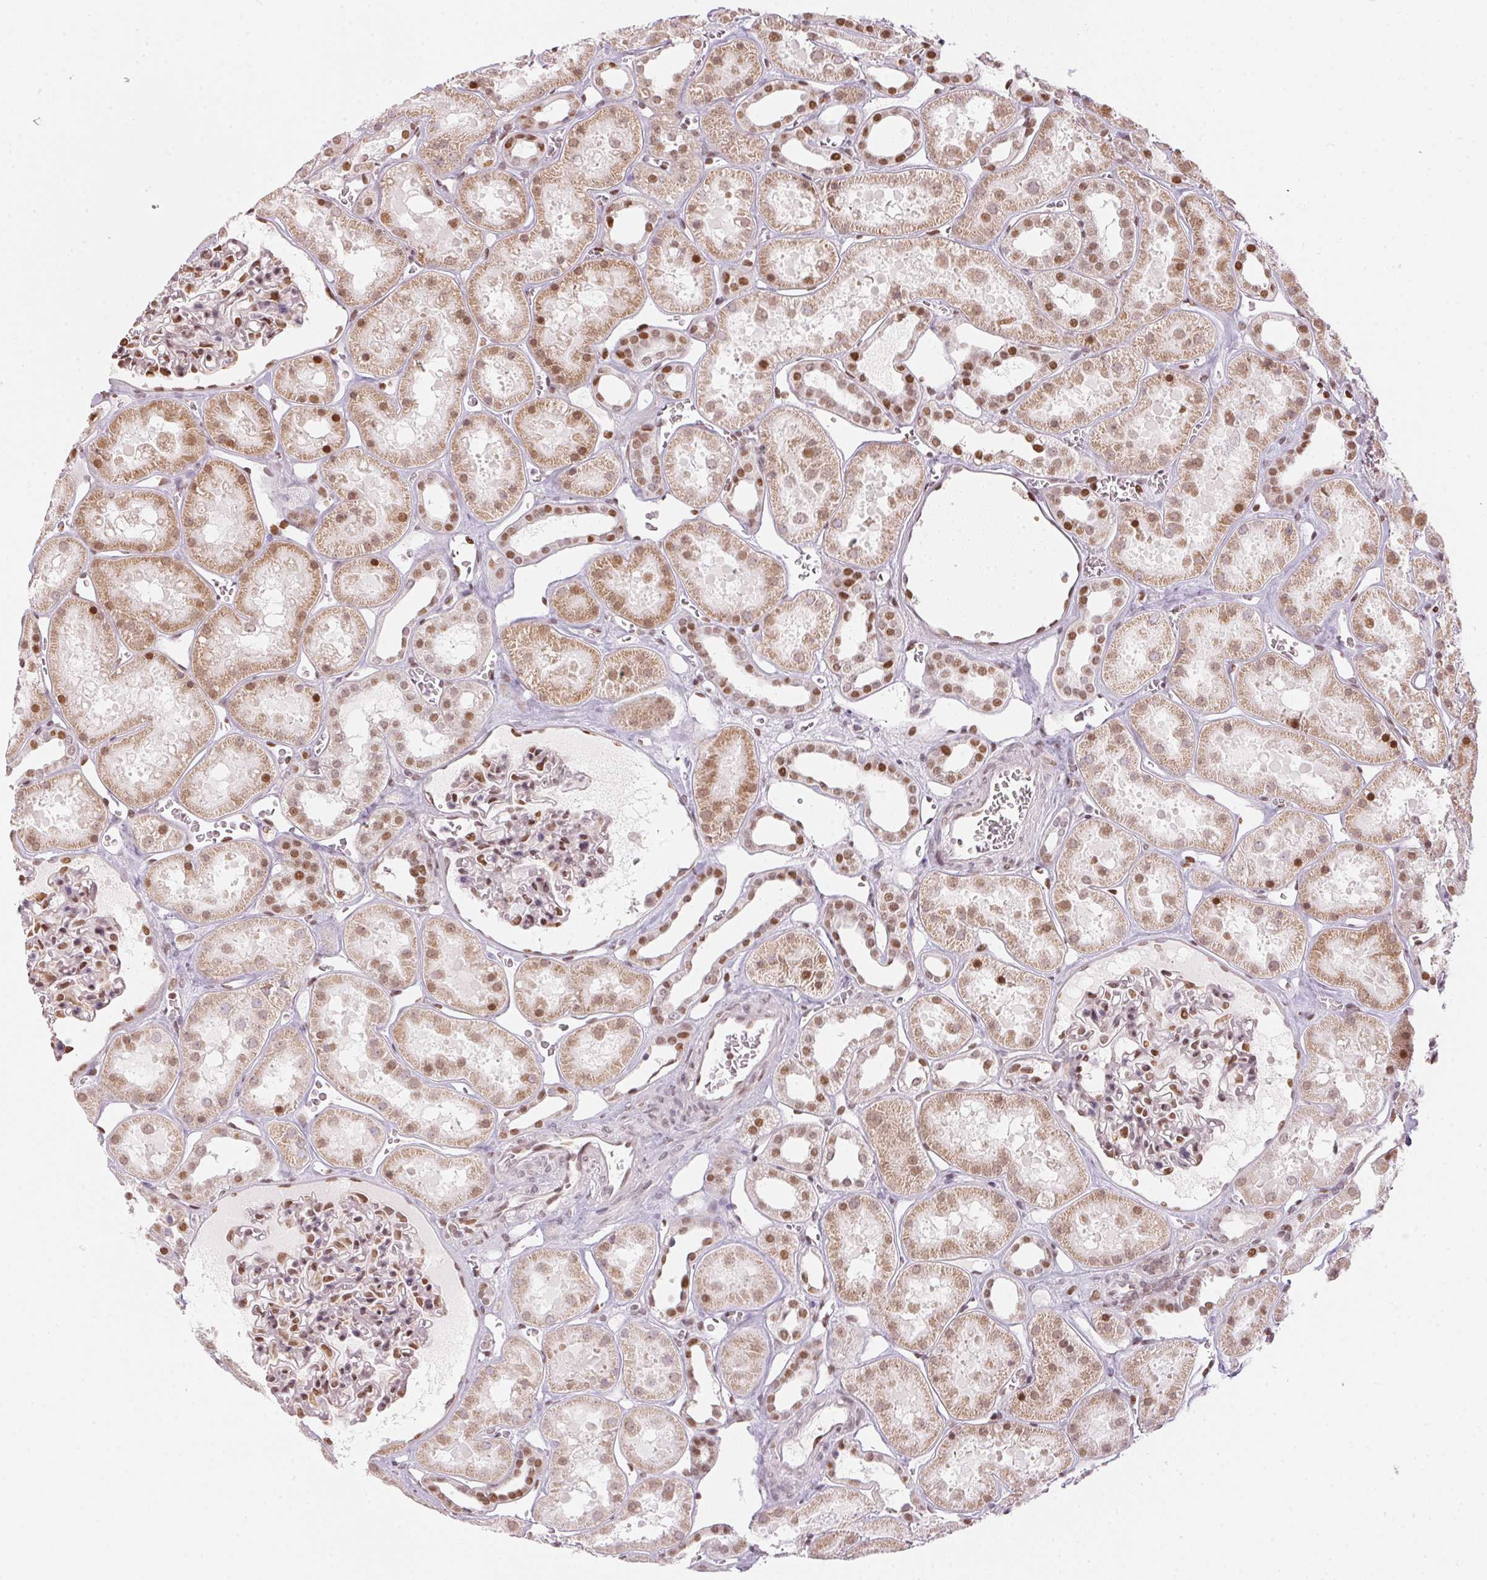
{"staining": {"intensity": "moderate", "quantity": "25%-75%", "location": "nuclear"}, "tissue": "kidney", "cell_type": "Cells in glomeruli", "image_type": "normal", "snomed": [{"axis": "morphology", "description": "Normal tissue, NOS"}, {"axis": "topography", "description": "Kidney"}], "caption": "High-magnification brightfield microscopy of unremarkable kidney stained with DAB (brown) and counterstained with hematoxylin (blue). cells in glomeruli exhibit moderate nuclear staining is present in approximately25%-75% of cells.", "gene": "KAT6A", "patient": {"sex": "female", "age": 41}}